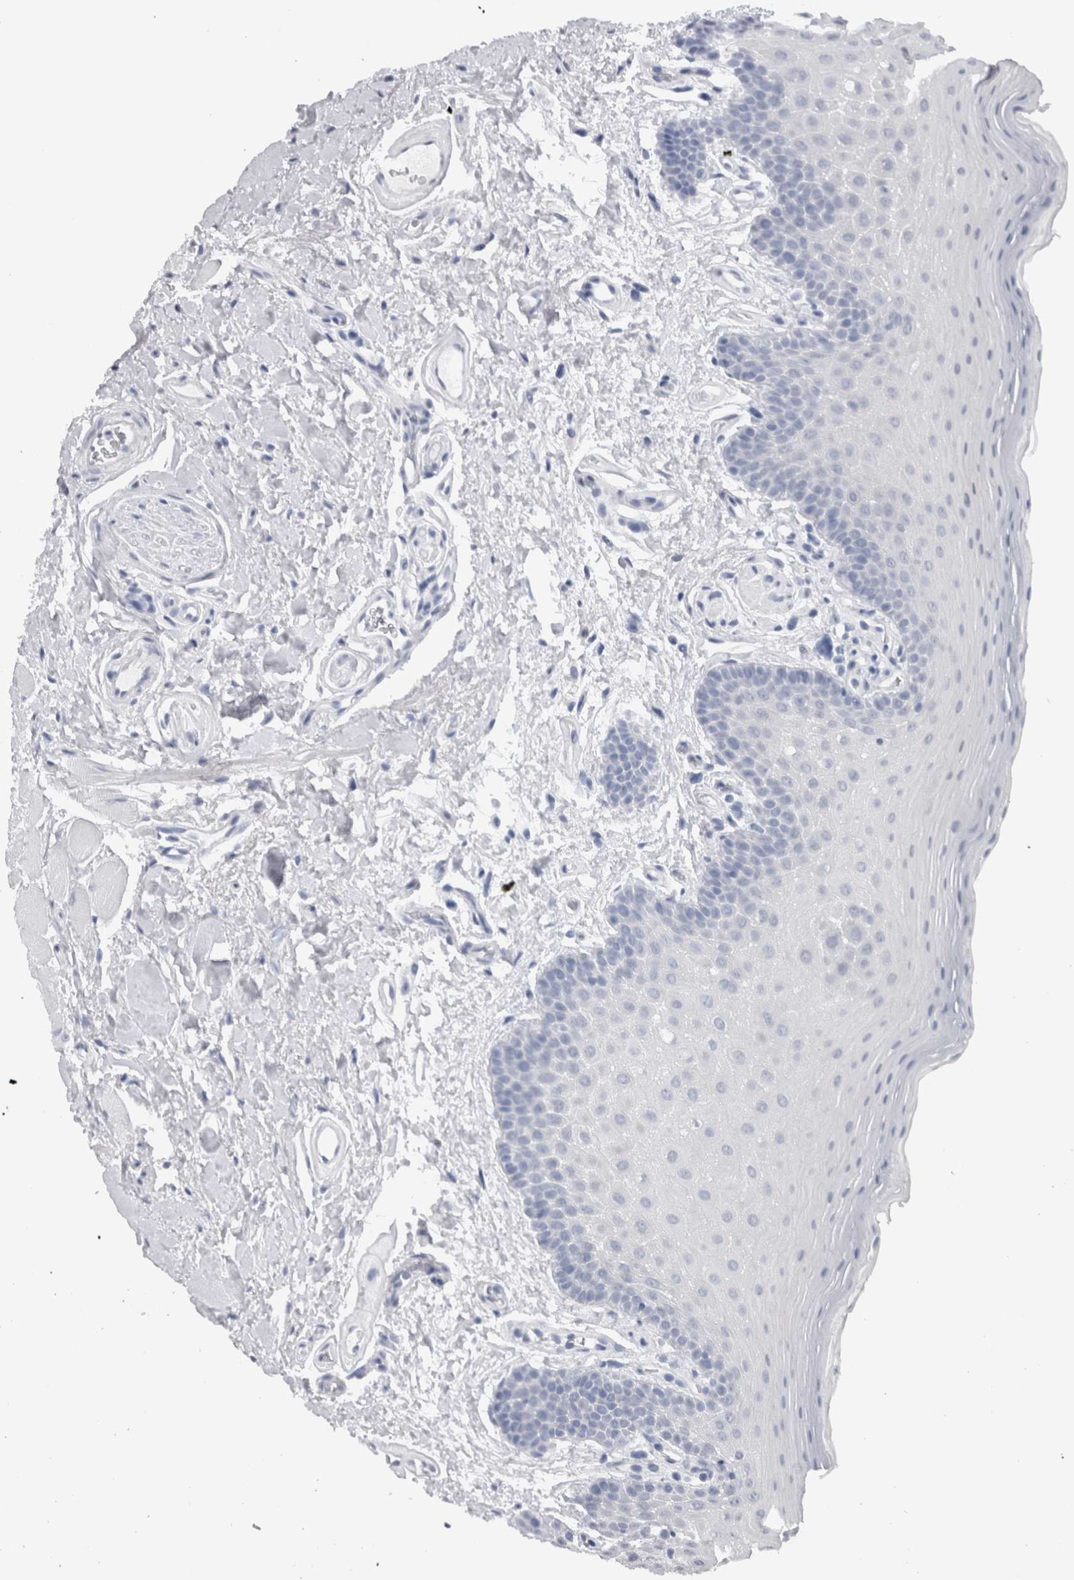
{"staining": {"intensity": "negative", "quantity": "none", "location": "none"}, "tissue": "oral mucosa", "cell_type": "Squamous epithelial cells", "image_type": "normal", "snomed": [{"axis": "morphology", "description": "Normal tissue, NOS"}, {"axis": "topography", "description": "Oral tissue"}], "caption": "Immunohistochemical staining of normal oral mucosa shows no significant staining in squamous epithelial cells. The staining was performed using DAB (3,3'-diaminobenzidine) to visualize the protein expression in brown, while the nuclei were stained in blue with hematoxylin (Magnification: 20x).", "gene": "ADAM2", "patient": {"sex": "male", "age": 62}}